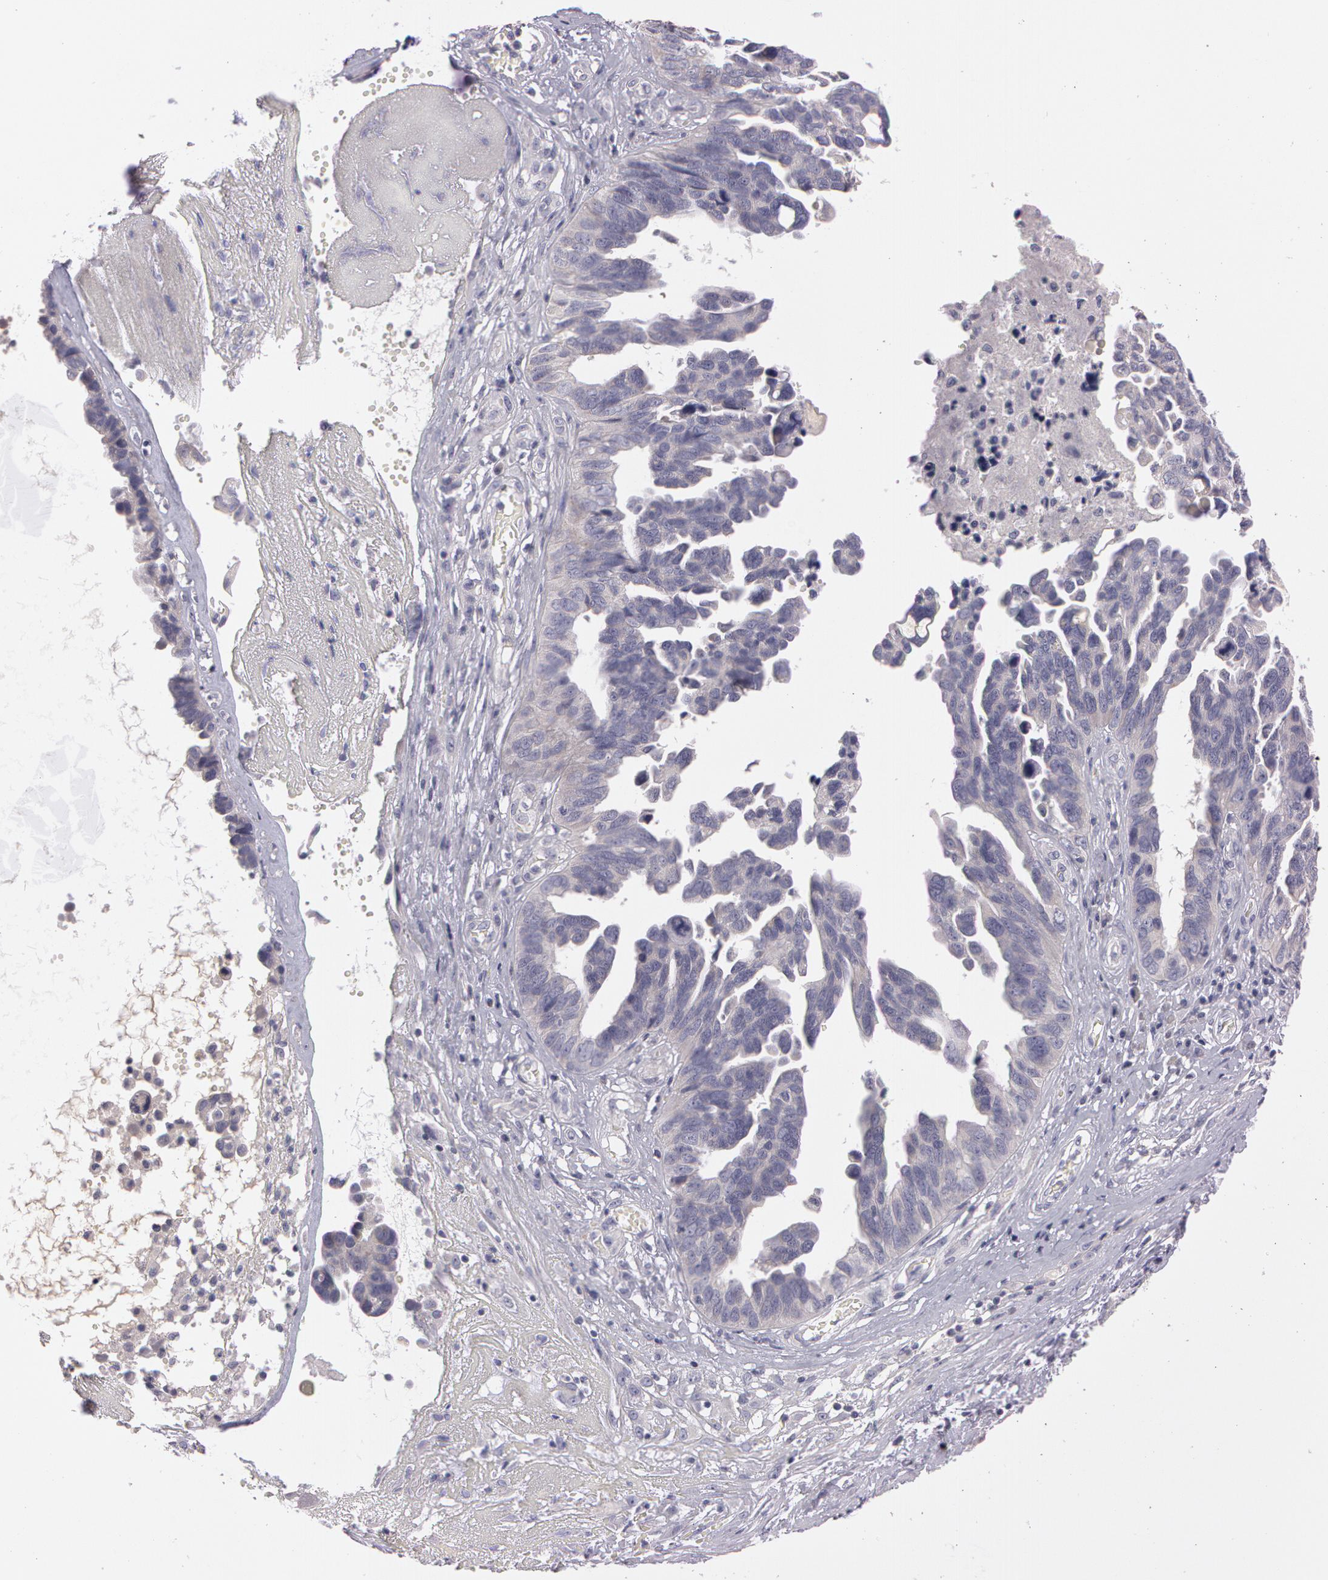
{"staining": {"intensity": "weak", "quantity": ">75%", "location": "cytoplasmic/membranous"}, "tissue": "ovarian cancer", "cell_type": "Tumor cells", "image_type": "cancer", "snomed": [{"axis": "morphology", "description": "Cystadenocarcinoma, serous, NOS"}, {"axis": "topography", "description": "Ovary"}], "caption": "A low amount of weak cytoplasmic/membranous expression is seen in approximately >75% of tumor cells in ovarian cancer (serous cystadenocarcinoma) tissue. (DAB IHC with brightfield microscopy, high magnification).", "gene": "MXRA5", "patient": {"sex": "female", "age": 64}}